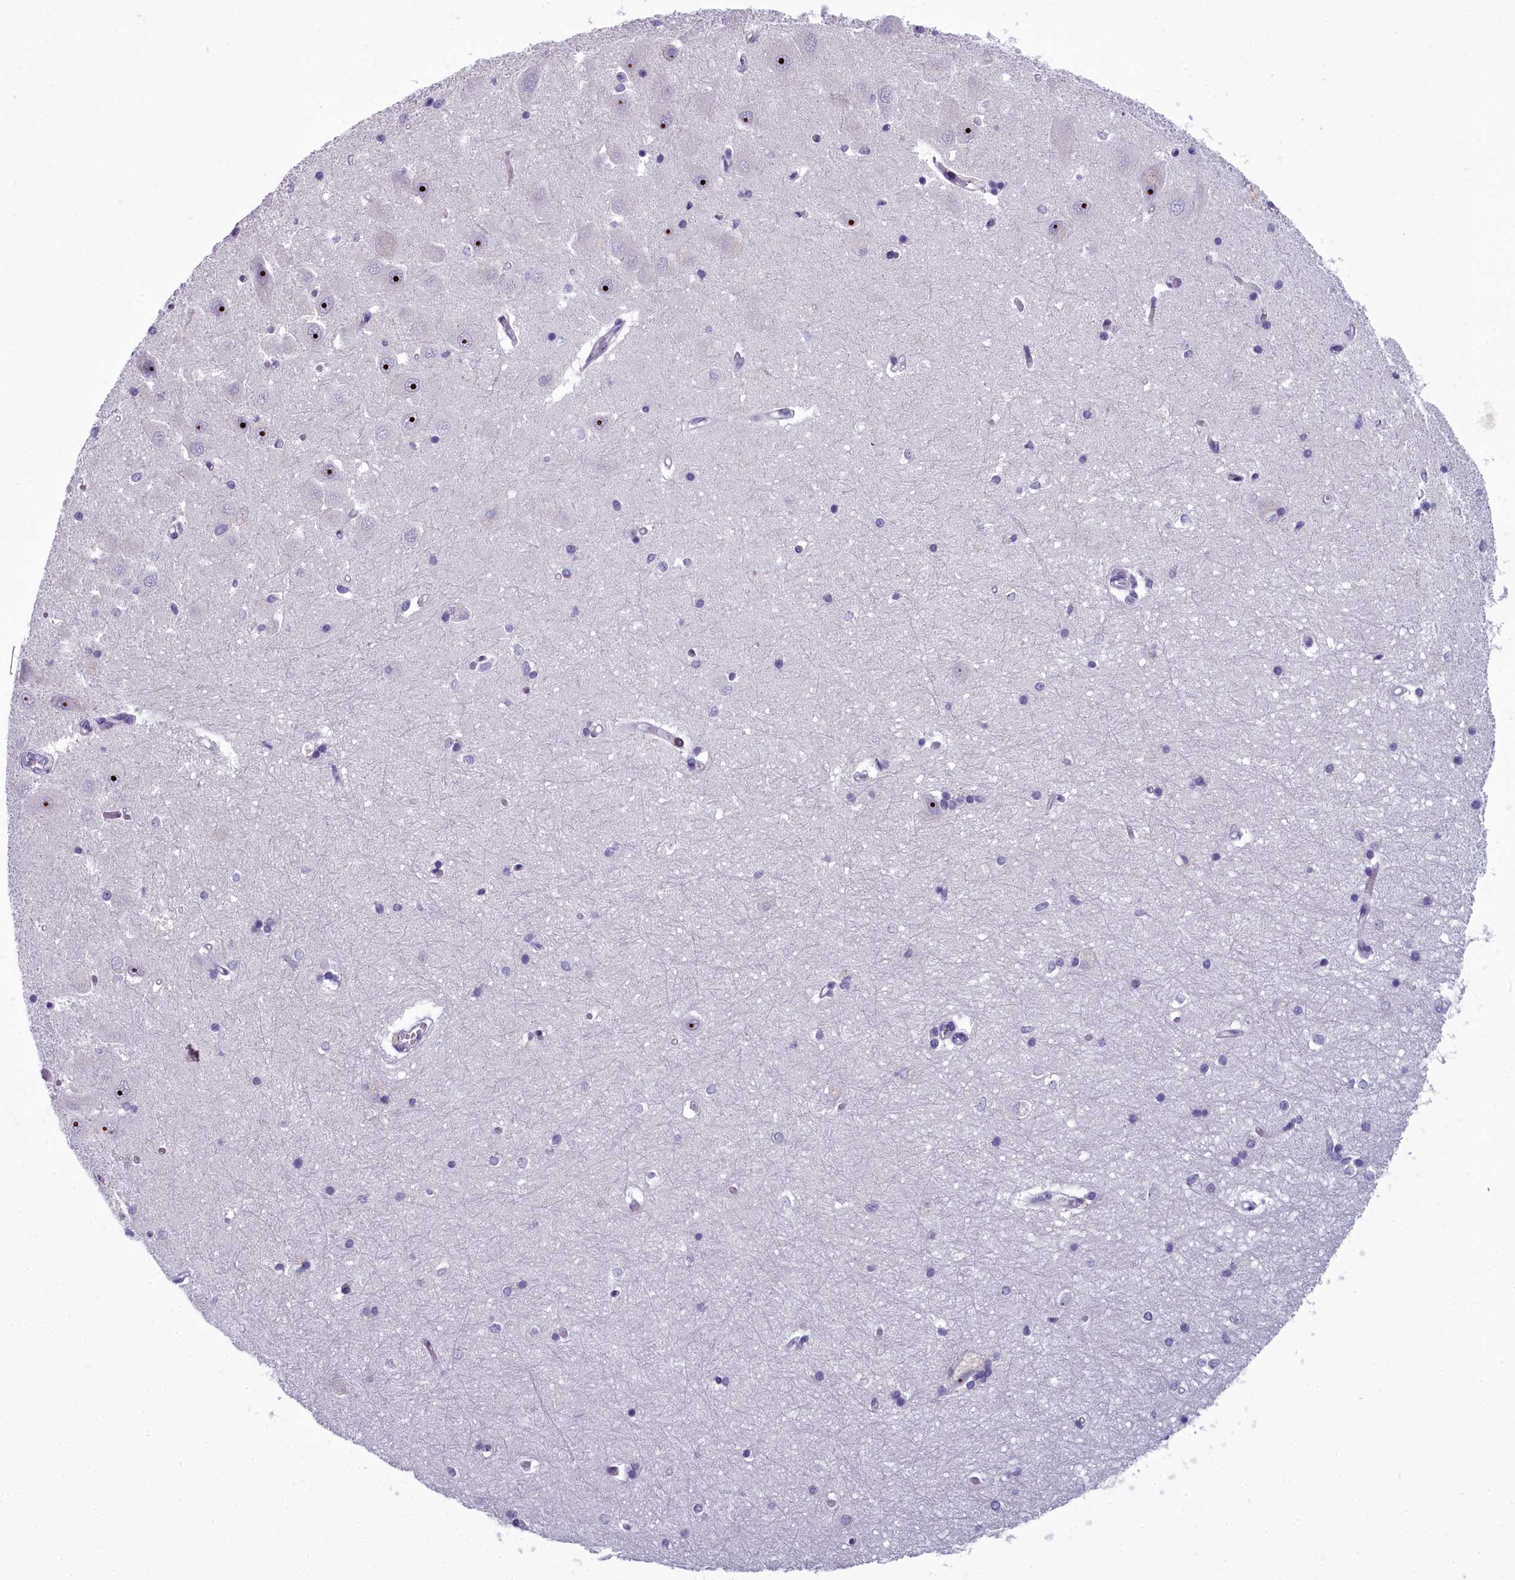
{"staining": {"intensity": "negative", "quantity": "none", "location": "none"}, "tissue": "hippocampus", "cell_type": "Glial cells", "image_type": "normal", "snomed": [{"axis": "morphology", "description": "Normal tissue, NOS"}, {"axis": "topography", "description": "Hippocampus"}], "caption": "Unremarkable hippocampus was stained to show a protein in brown. There is no significant staining in glial cells. (DAB immunohistochemistry (IHC) visualized using brightfield microscopy, high magnification).", "gene": "INSYN2A", "patient": {"sex": "male", "age": 45}}